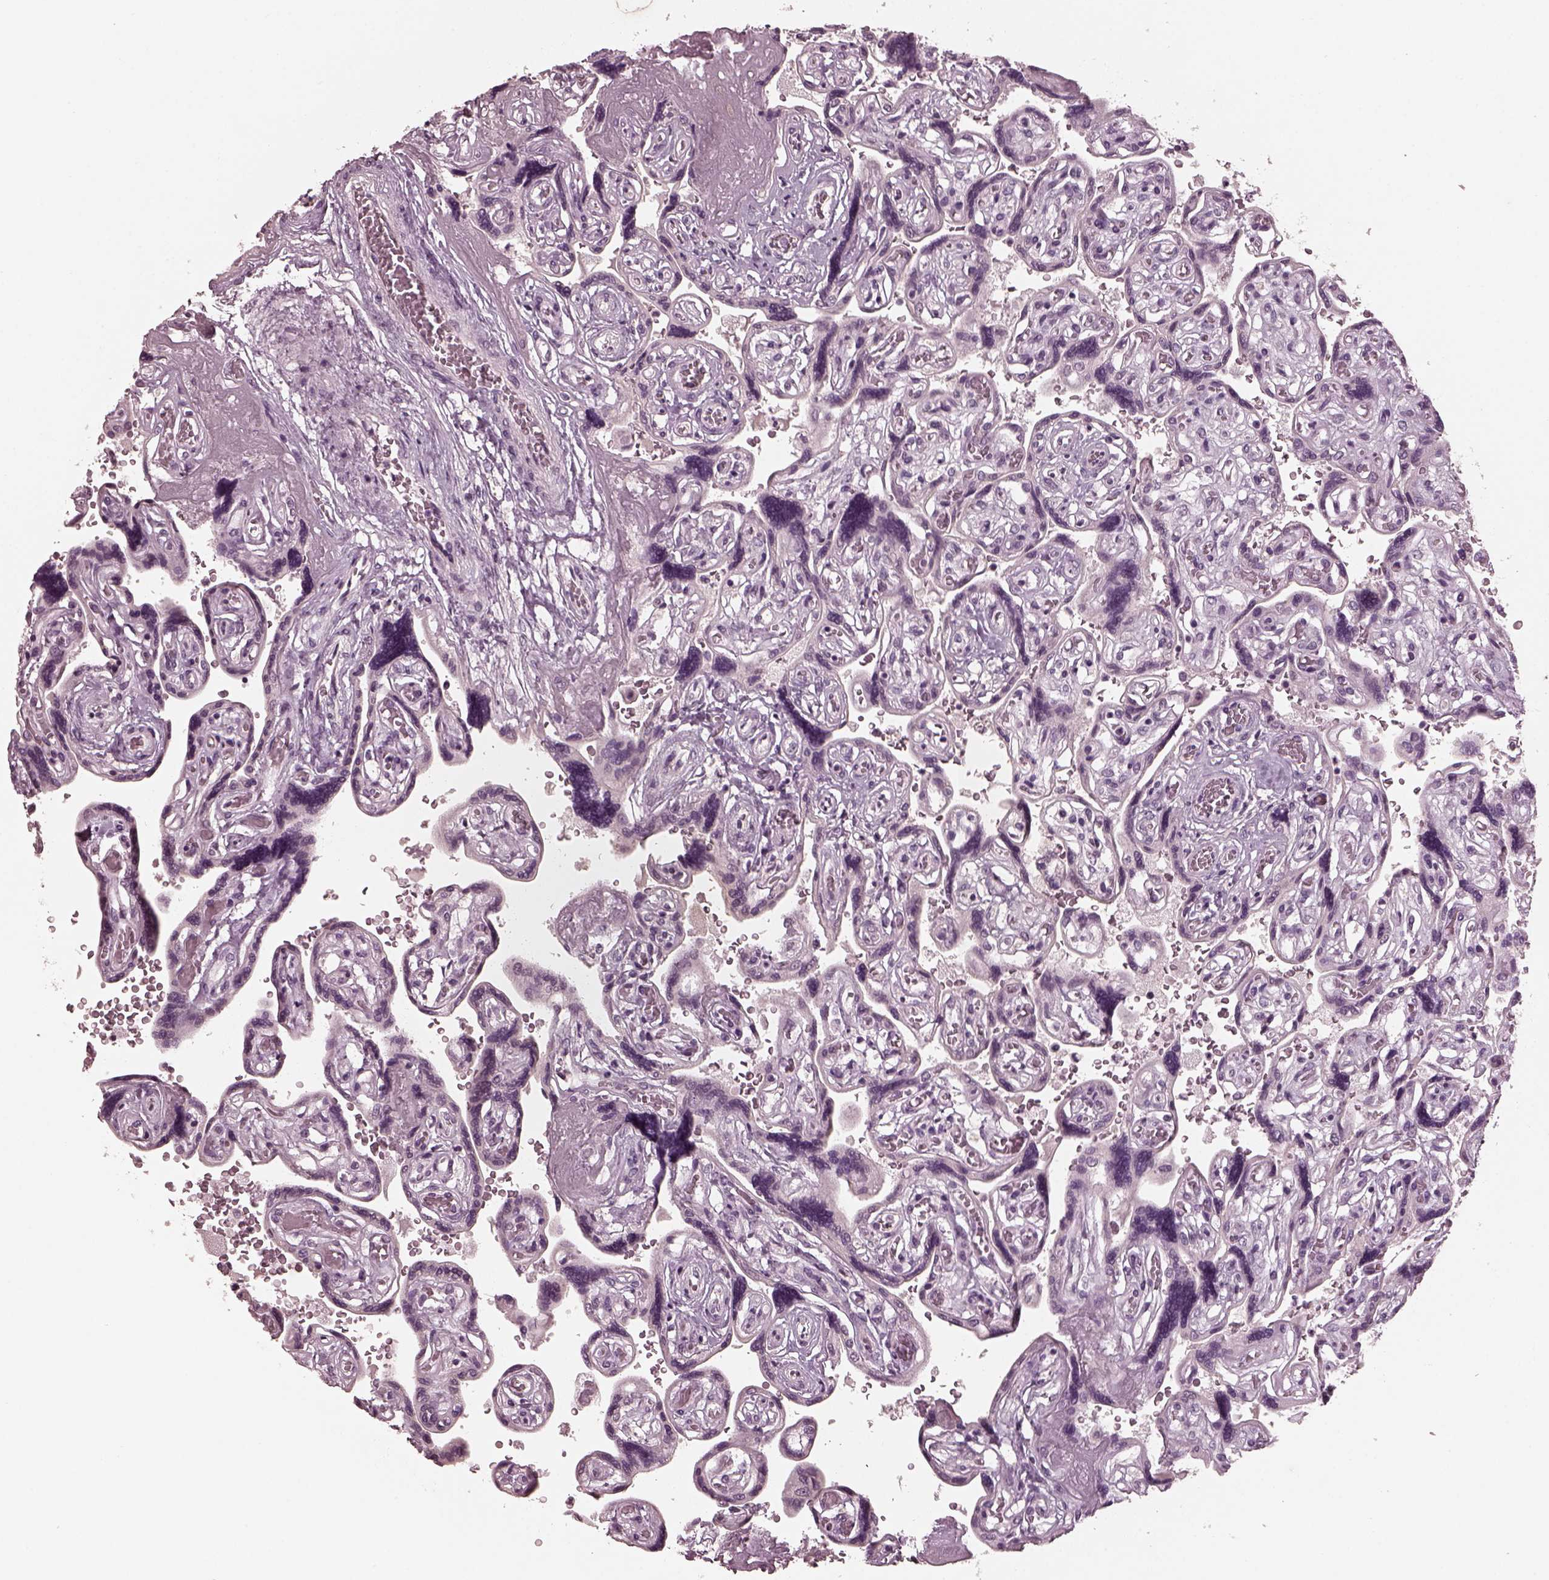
{"staining": {"intensity": "negative", "quantity": "none", "location": "none"}, "tissue": "placenta", "cell_type": "Decidual cells", "image_type": "normal", "snomed": [{"axis": "morphology", "description": "Normal tissue, NOS"}, {"axis": "topography", "description": "Placenta"}], "caption": "Immunohistochemistry of benign human placenta shows no staining in decidual cells. (DAB (3,3'-diaminobenzidine) immunohistochemistry visualized using brightfield microscopy, high magnification).", "gene": "RCVRN", "patient": {"sex": "female", "age": 32}}